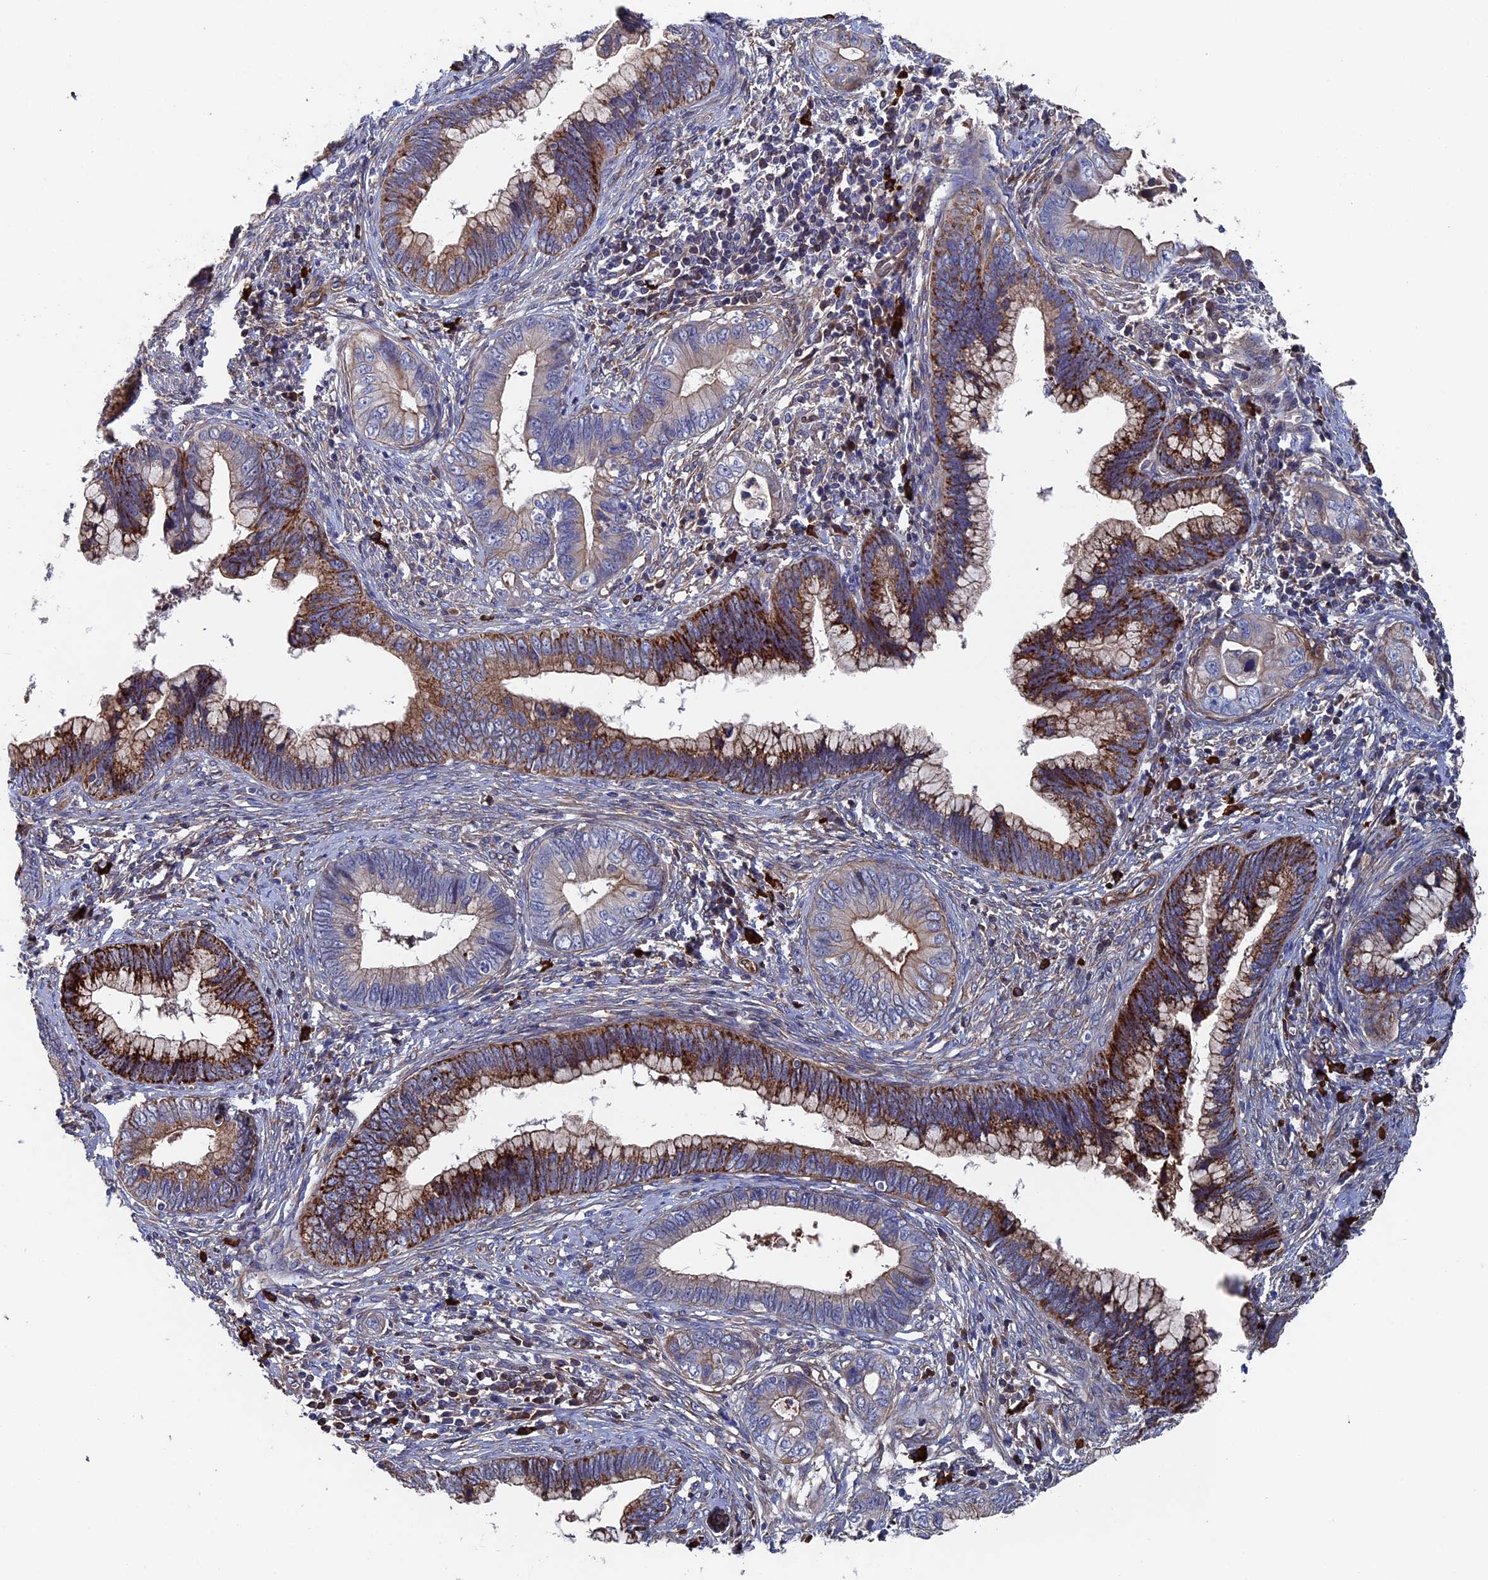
{"staining": {"intensity": "moderate", "quantity": ">75%", "location": "cytoplasmic/membranous"}, "tissue": "cervical cancer", "cell_type": "Tumor cells", "image_type": "cancer", "snomed": [{"axis": "morphology", "description": "Adenocarcinoma, NOS"}, {"axis": "topography", "description": "Cervix"}], "caption": "Immunohistochemistry (DAB) staining of human adenocarcinoma (cervical) exhibits moderate cytoplasmic/membranous protein staining in about >75% of tumor cells. (Brightfield microscopy of DAB IHC at high magnification).", "gene": "RPUSD1", "patient": {"sex": "female", "age": 44}}